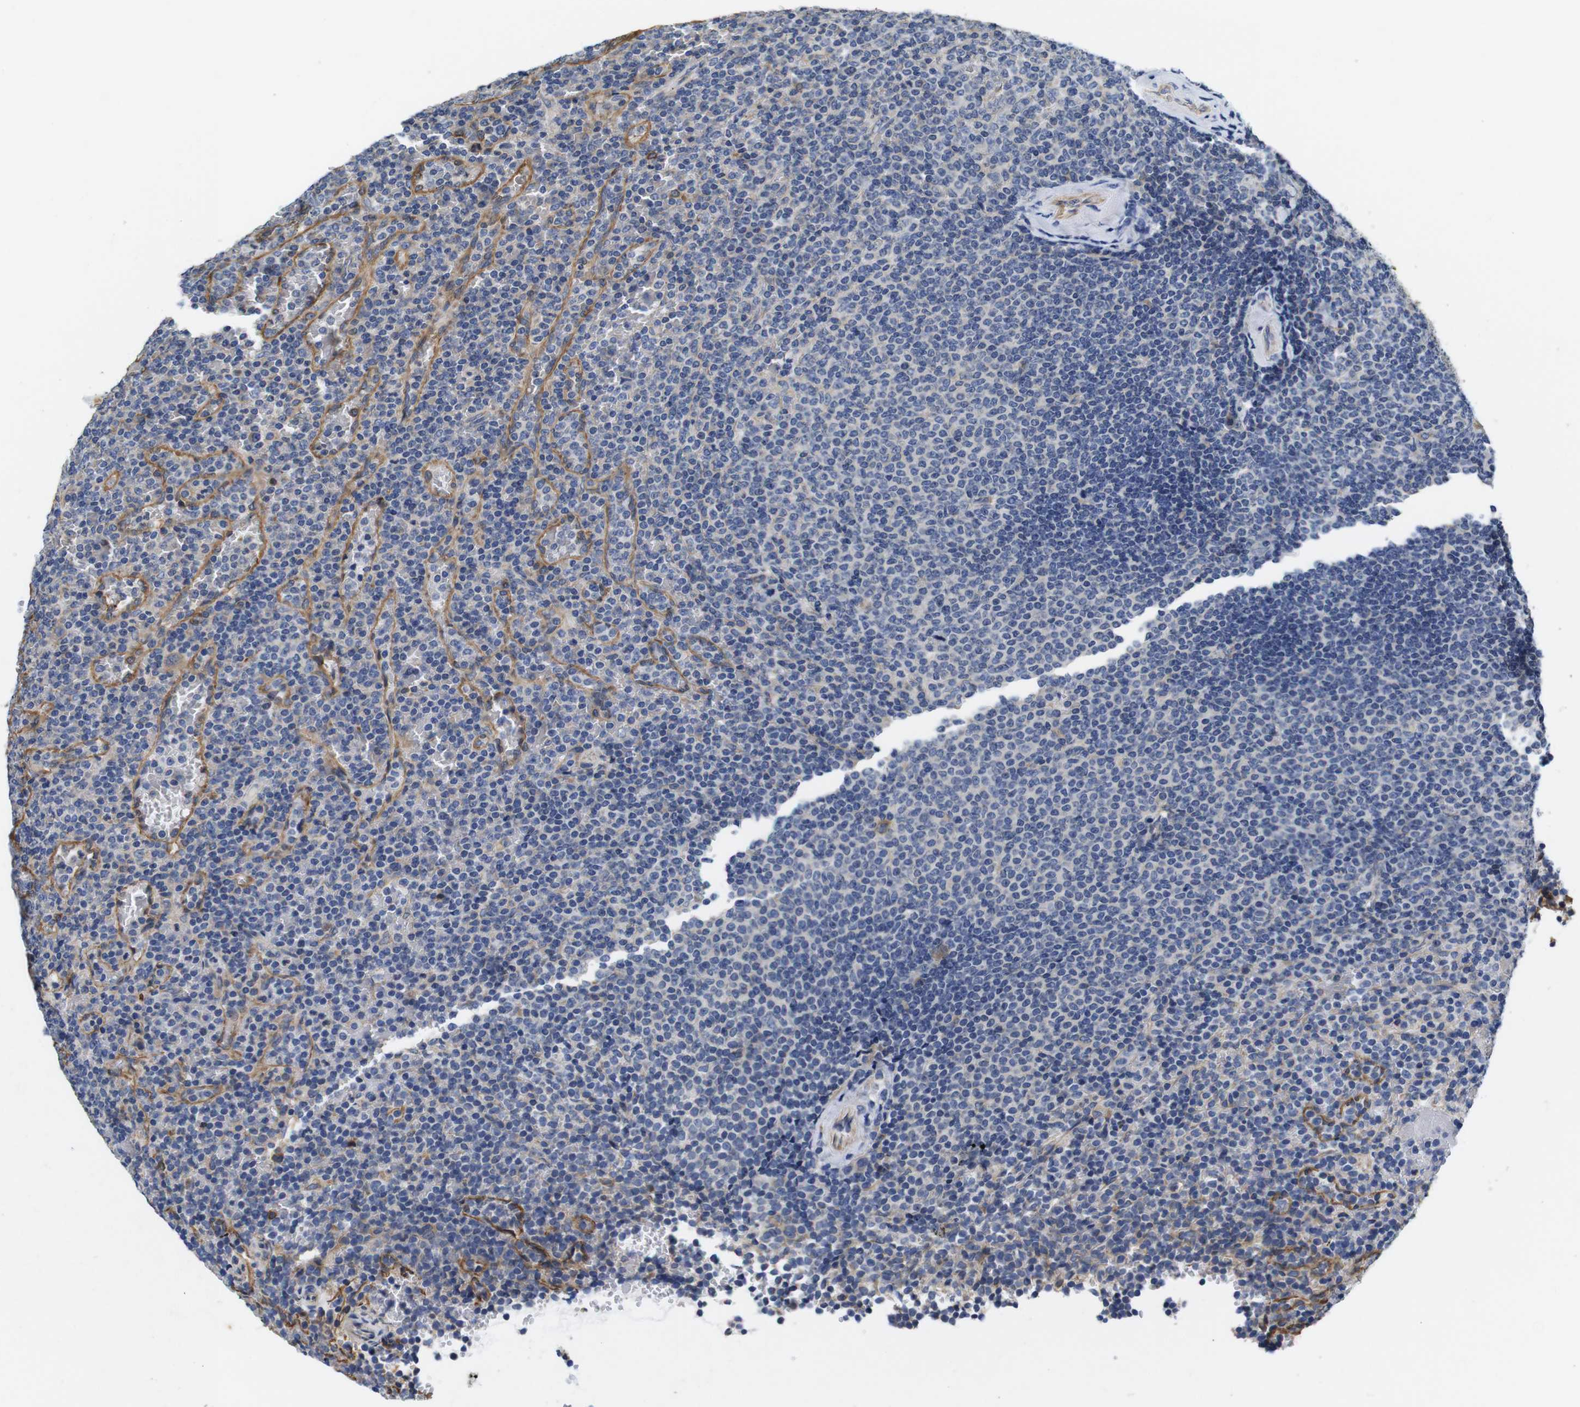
{"staining": {"intensity": "negative", "quantity": "none", "location": "none"}, "tissue": "lymphoma", "cell_type": "Tumor cells", "image_type": "cancer", "snomed": [{"axis": "morphology", "description": "Malignant lymphoma, non-Hodgkin's type, Low grade"}, {"axis": "topography", "description": "Spleen"}], "caption": "An image of human lymphoma is negative for staining in tumor cells.", "gene": "MARCHF7", "patient": {"sex": "female", "age": 77}}